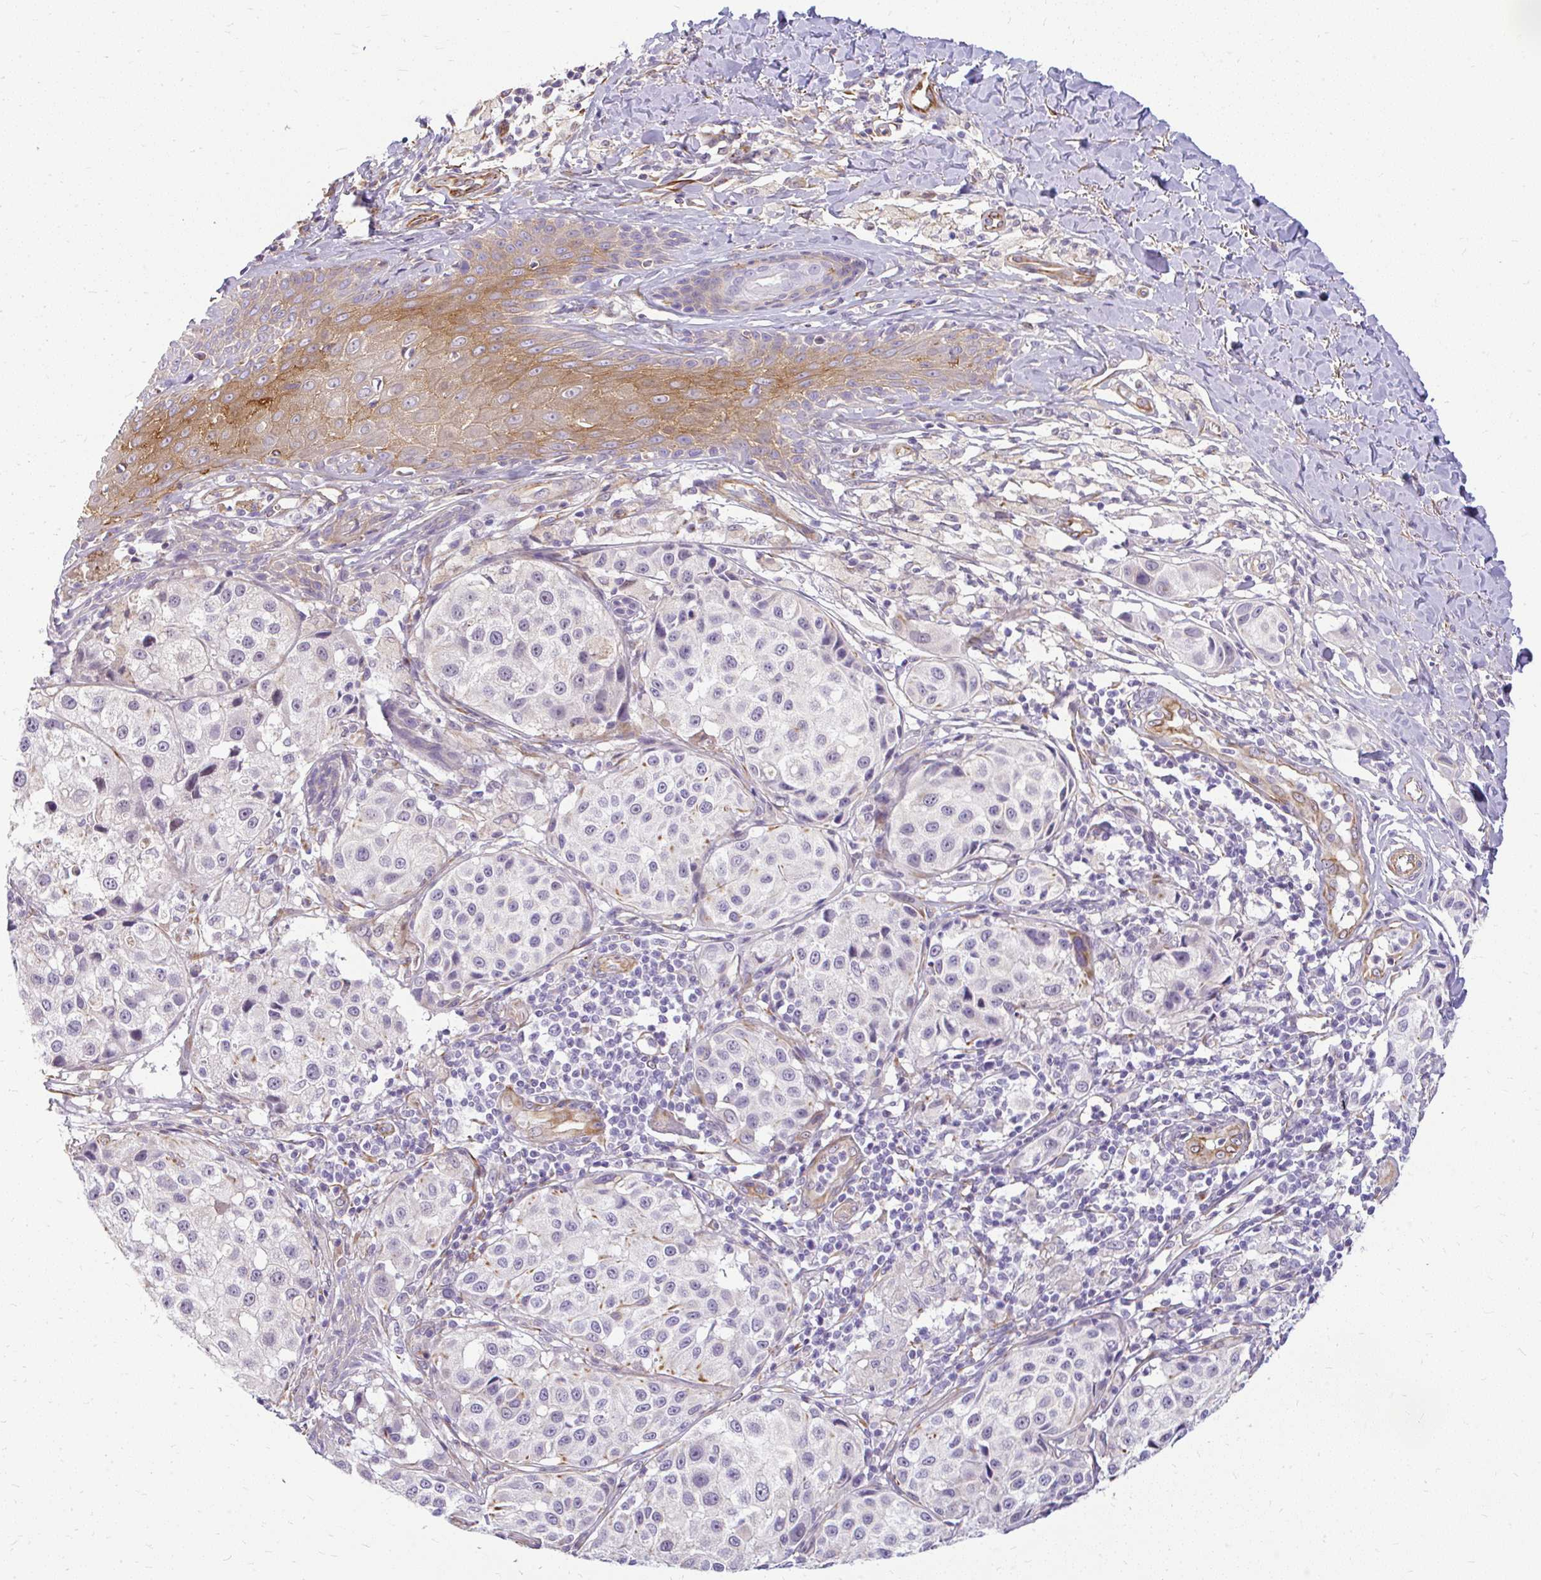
{"staining": {"intensity": "weak", "quantity": "<25%", "location": "cytoplasmic/membranous"}, "tissue": "melanoma", "cell_type": "Tumor cells", "image_type": "cancer", "snomed": [{"axis": "morphology", "description": "Malignant melanoma, NOS"}, {"axis": "topography", "description": "Skin"}], "caption": "A histopathology image of melanoma stained for a protein displays no brown staining in tumor cells.", "gene": "FAM83C", "patient": {"sex": "male", "age": 39}}